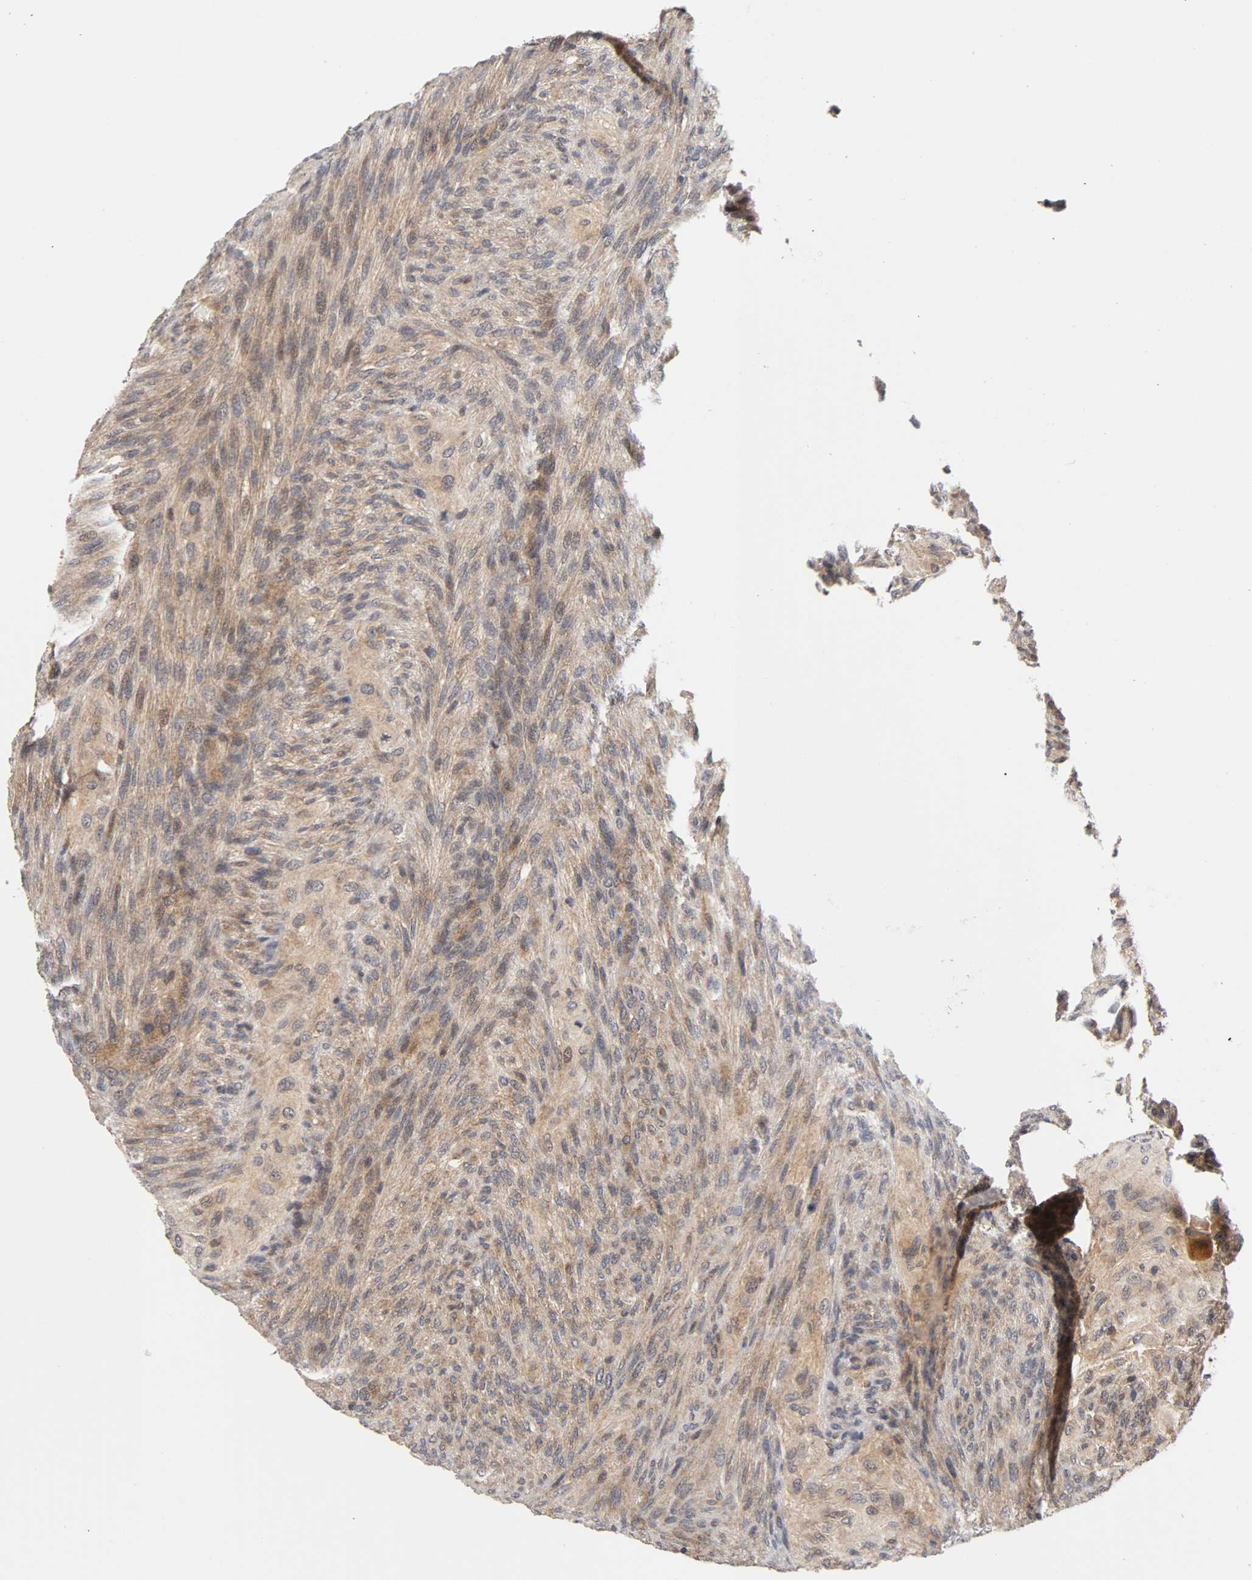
{"staining": {"intensity": "moderate", "quantity": ">75%", "location": "cytoplasmic/membranous,nuclear"}, "tissue": "glioma", "cell_type": "Tumor cells", "image_type": "cancer", "snomed": [{"axis": "morphology", "description": "Glioma, malignant, High grade"}, {"axis": "topography", "description": "Cerebral cortex"}], "caption": "DAB (3,3'-diaminobenzidine) immunohistochemical staining of high-grade glioma (malignant) demonstrates moderate cytoplasmic/membranous and nuclear protein expression in about >75% of tumor cells. (Brightfield microscopy of DAB IHC at high magnification).", "gene": "UBE2M", "patient": {"sex": "female", "age": 55}}